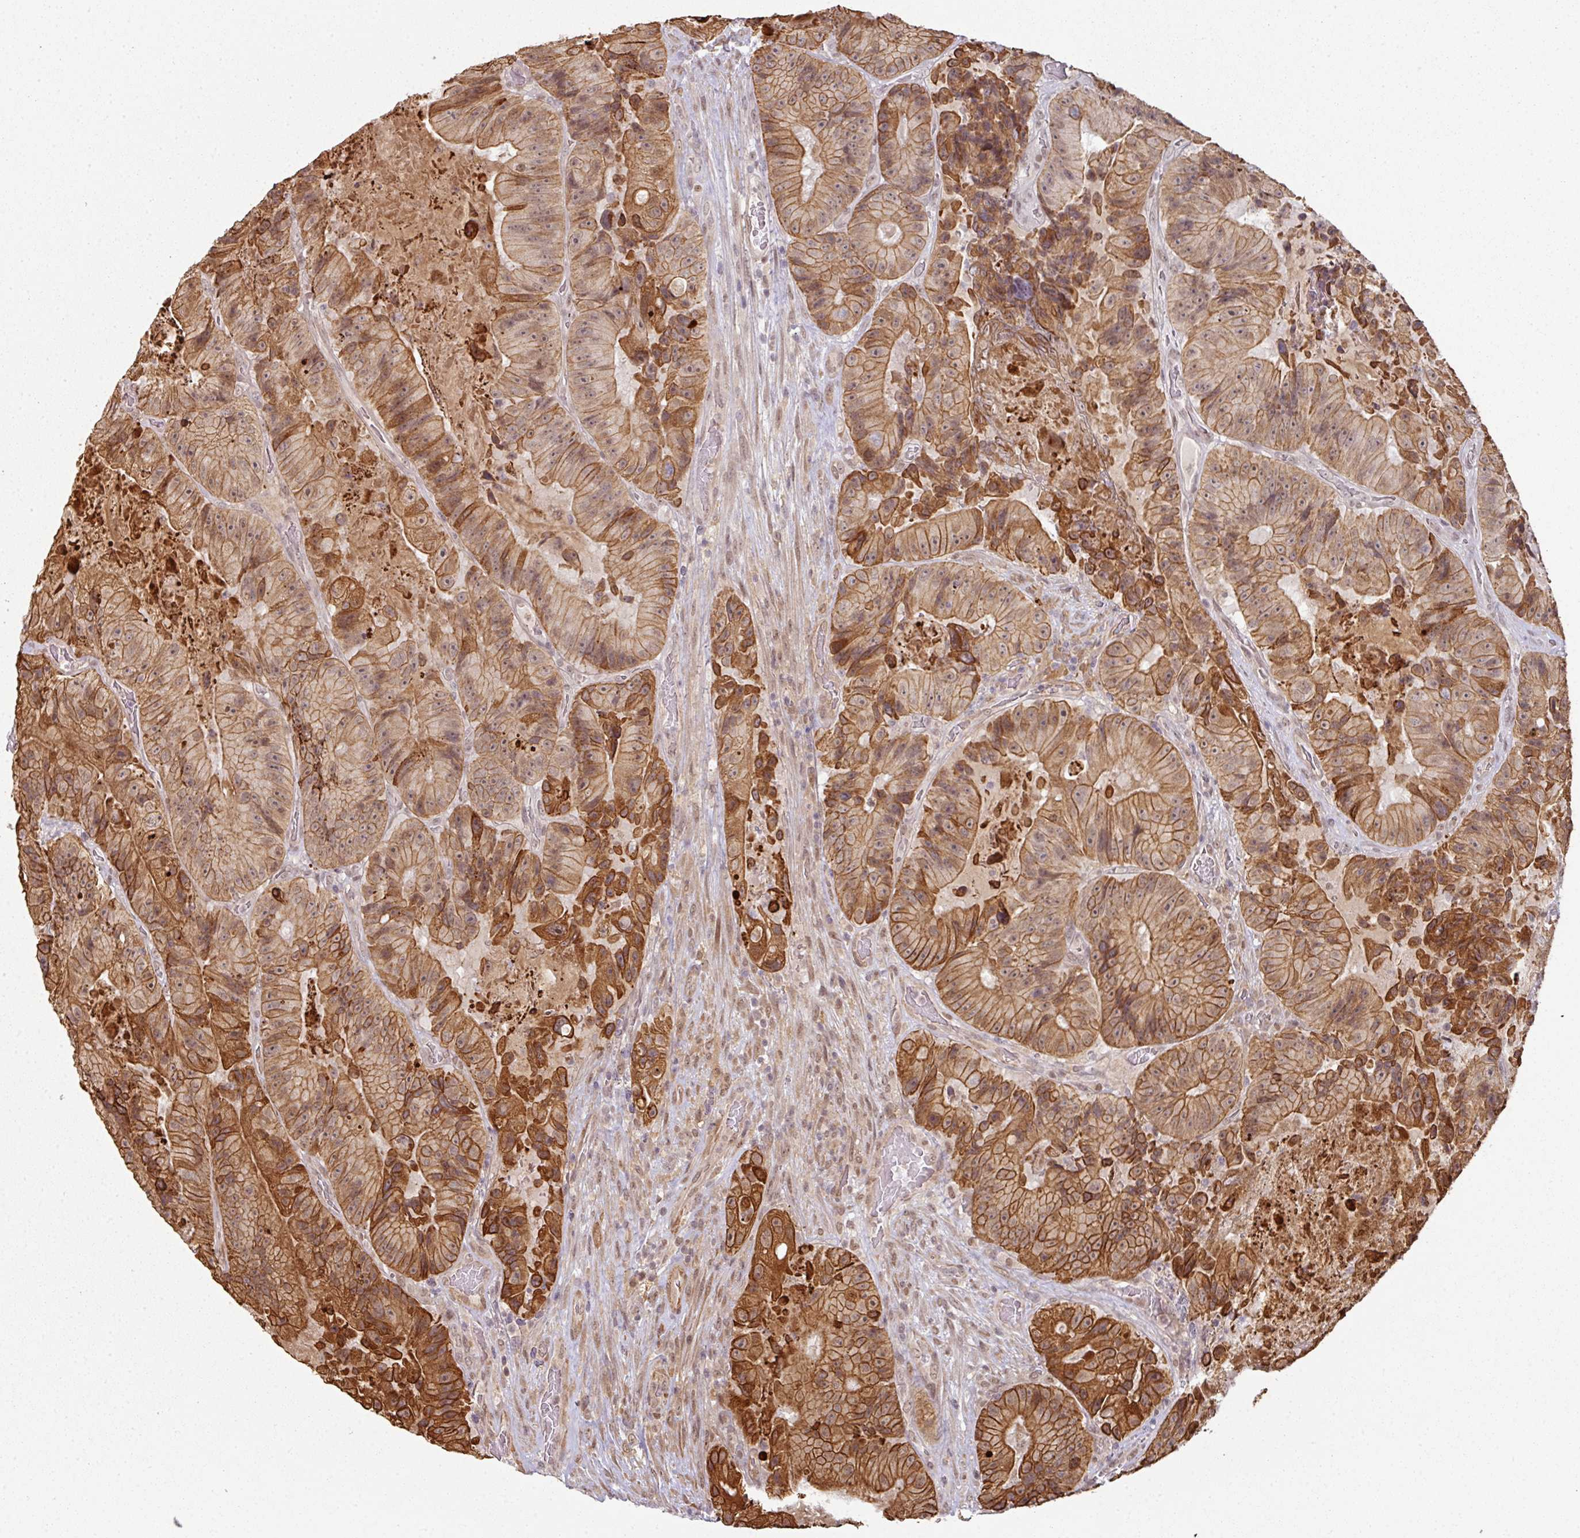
{"staining": {"intensity": "strong", "quantity": "25%-75%", "location": "cytoplasmic/membranous"}, "tissue": "colorectal cancer", "cell_type": "Tumor cells", "image_type": "cancer", "snomed": [{"axis": "morphology", "description": "Adenocarcinoma, NOS"}, {"axis": "topography", "description": "Colon"}], "caption": "Immunohistochemical staining of human colorectal cancer (adenocarcinoma) reveals strong cytoplasmic/membranous protein positivity in about 25%-75% of tumor cells.", "gene": "GTF2H3", "patient": {"sex": "female", "age": 86}}